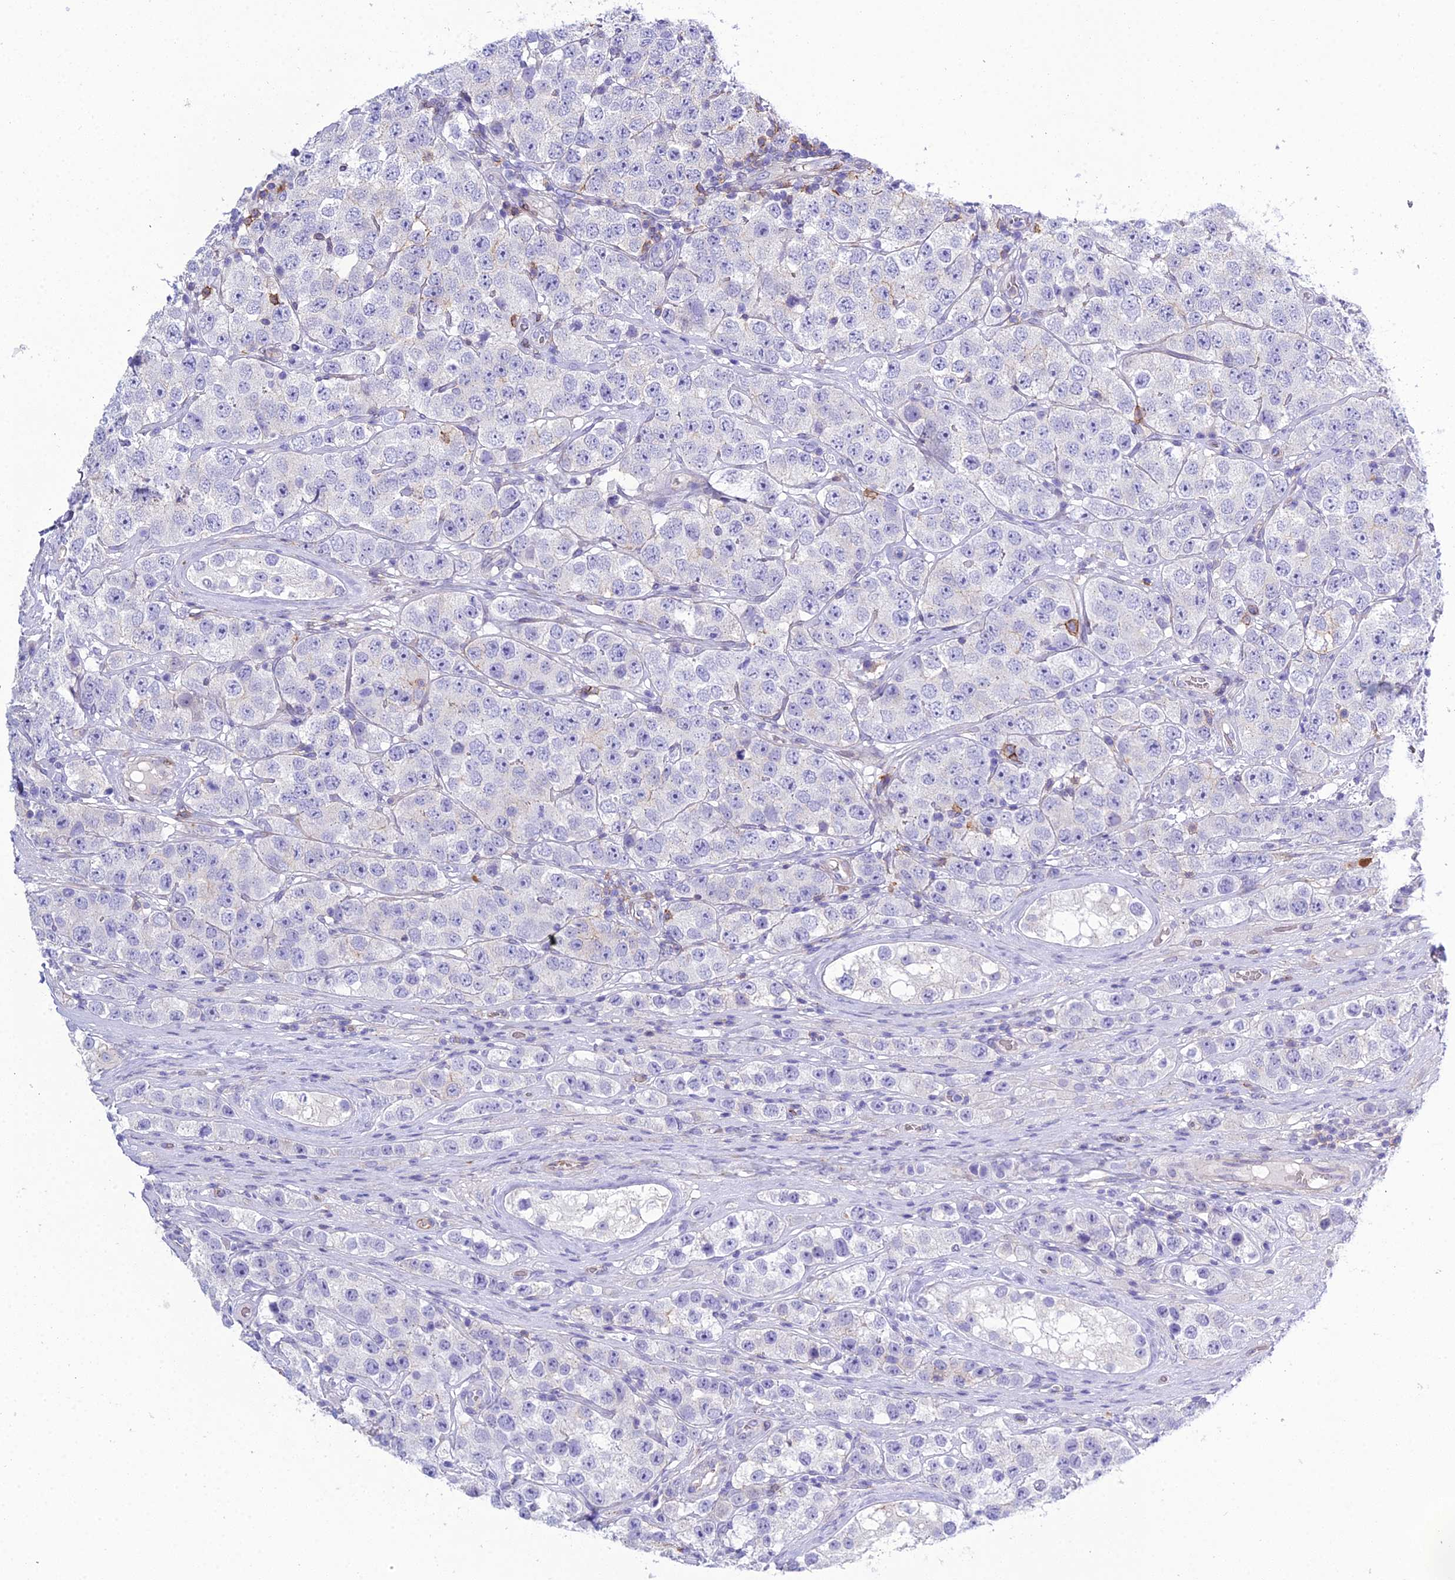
{"staining": {"intensity": "negative", "quantity": "none", "location": "none"}, "tissue": "testis cancer", "cell_type": "Tumor cells", "image_type": "cancer", "snomed": [{"axis": "morphology", "description": "Seminoma, NOS"}, {"axis": "topography", "description": "Testis"}], "caption": "IHC histopathology image of neoplastic tissue: human testis cancer stained with DAB (3,3'-diaminobenzidine) exhibits no significant protein positivity in tumor cells.", "gene": "OR1Q1", "patient": {"sex": "male", "age": 28}}